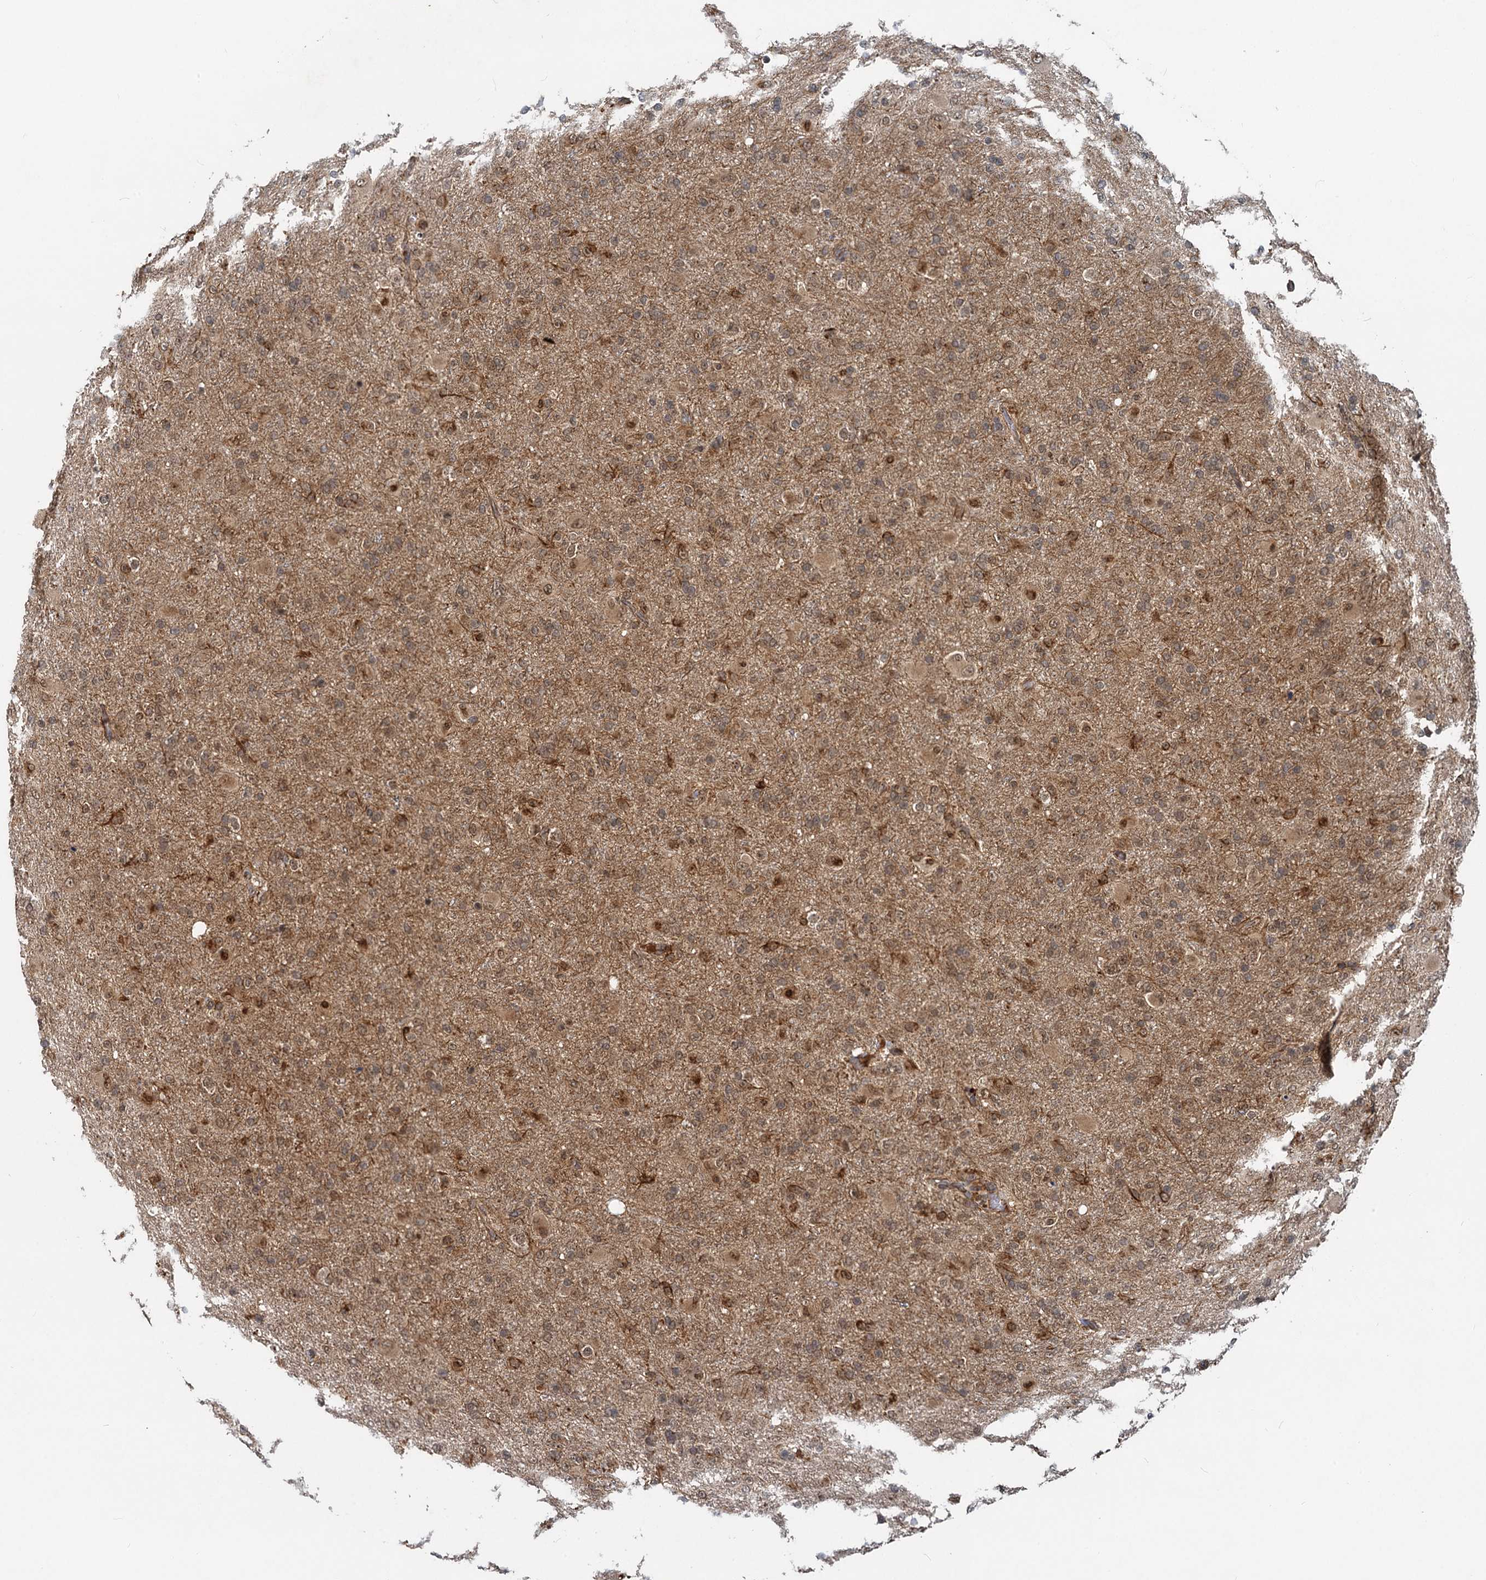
{"staining": {"intensity": "moderate", "quantity": ">75%", "location": "cytoplasmic/membranous,nuclear"}, "tissue": "glioma", "cell_type": "Tumor cells", "image_type": "cancer", "snomed": [{"axis": "morphology", "description": "Glioma, malignant, Low grade"}, {"axis": "topography", "description": "Brain"}], "caption": "Tumor cells show medium levels of moderate cytoplasmic/membranous and nuclear staining in about >75% of cells in malignant glioma (low-grade). The protein is shown in brown color, while the nuclei are stained blue.", "gene": "RITA1", "patient": {"sex": "male", "age": 65}}